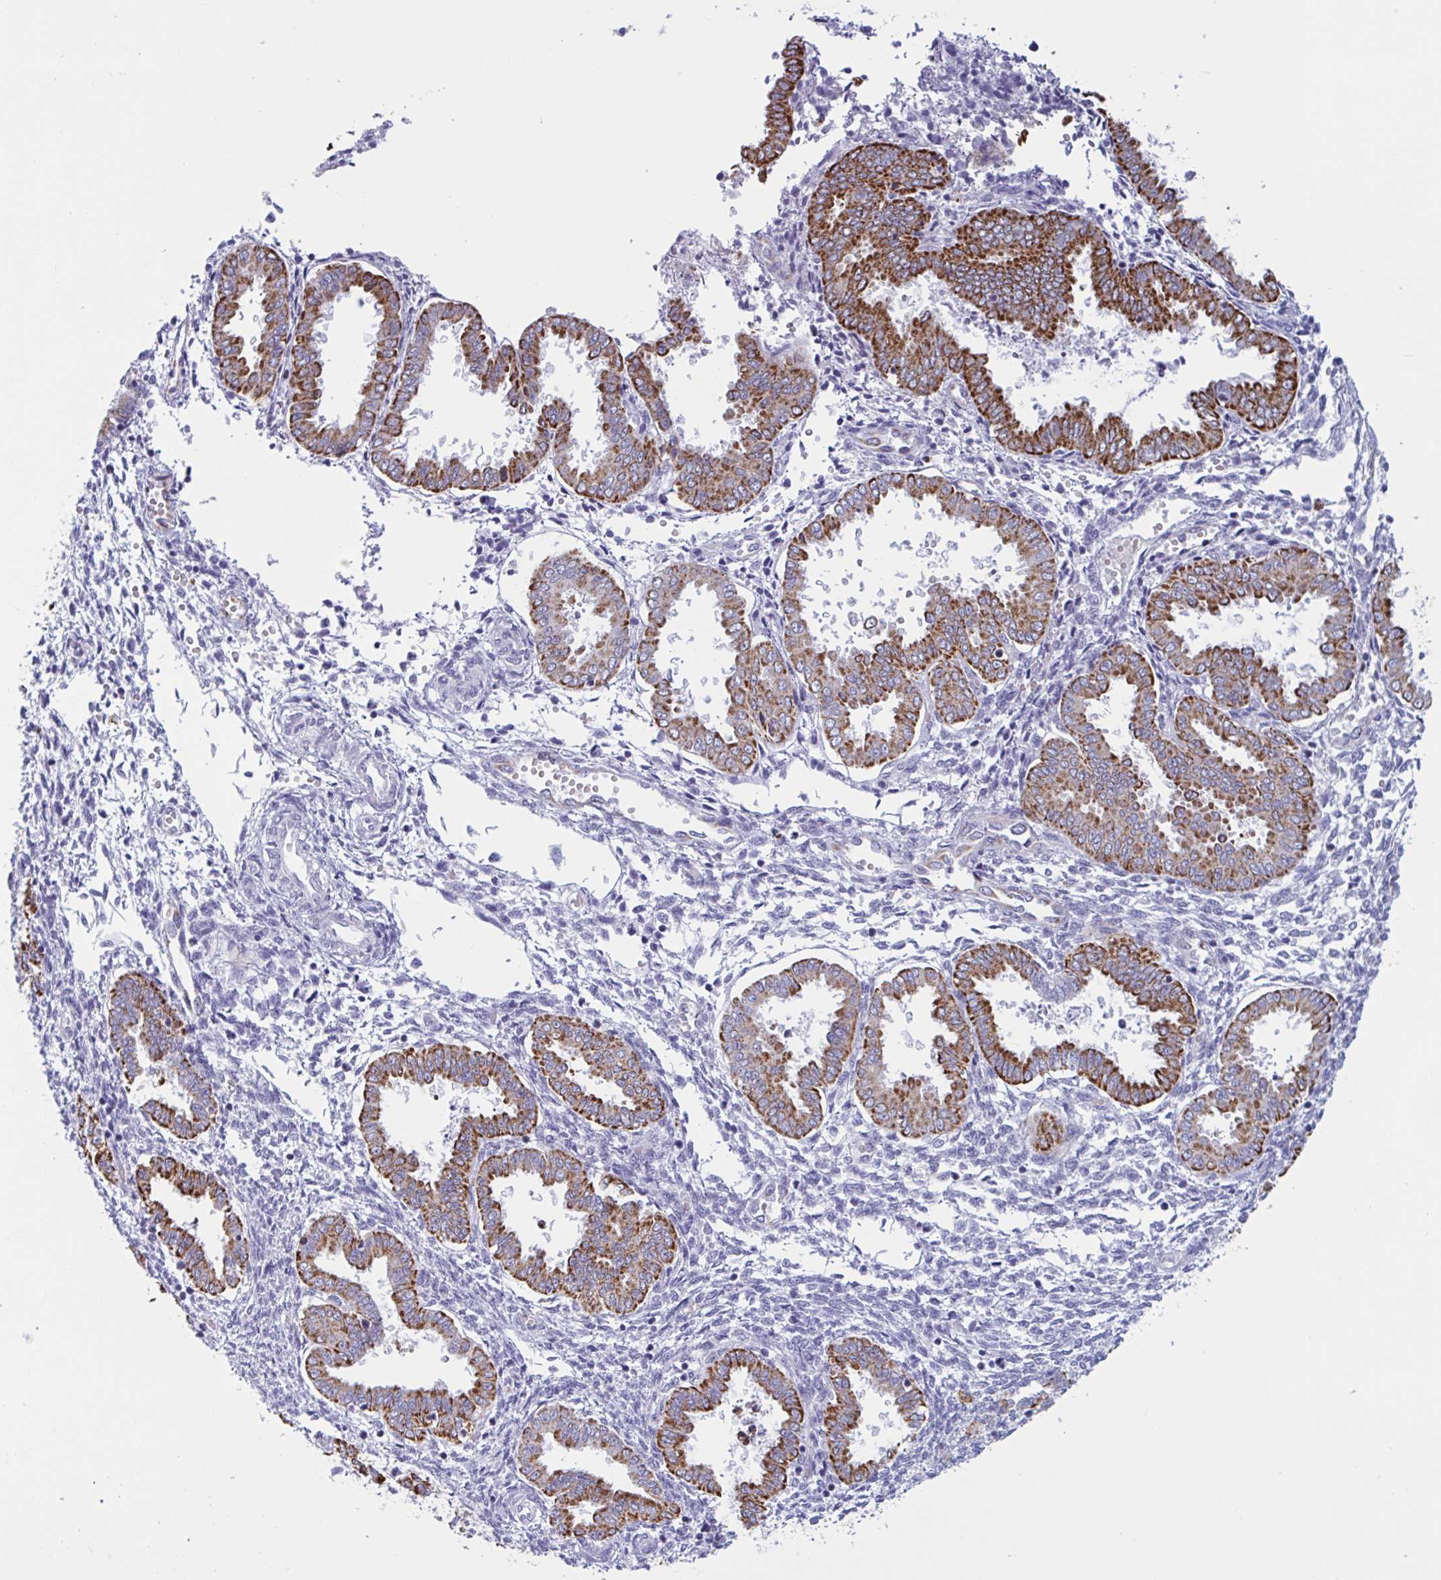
{"staining": {"intensity": "negative", "quantity": "none", "location": "none"}, "tissue": "endometrium", "cell_type": "Cells in endometrial stroma", "image_type": "normal", "snomed": [{"axis": "morphology", "description": "Normal tissue, NOS"}, {"axis": "topography", "description": "Endometrium"}], "caption": "A high-resolution image shows immunohistochemistry staining of normal endometrium, which exhibits no significant staining in cells in endometrial stroma.", "gene": "TANK", "patient": {"sex": "female", "age": 33}}